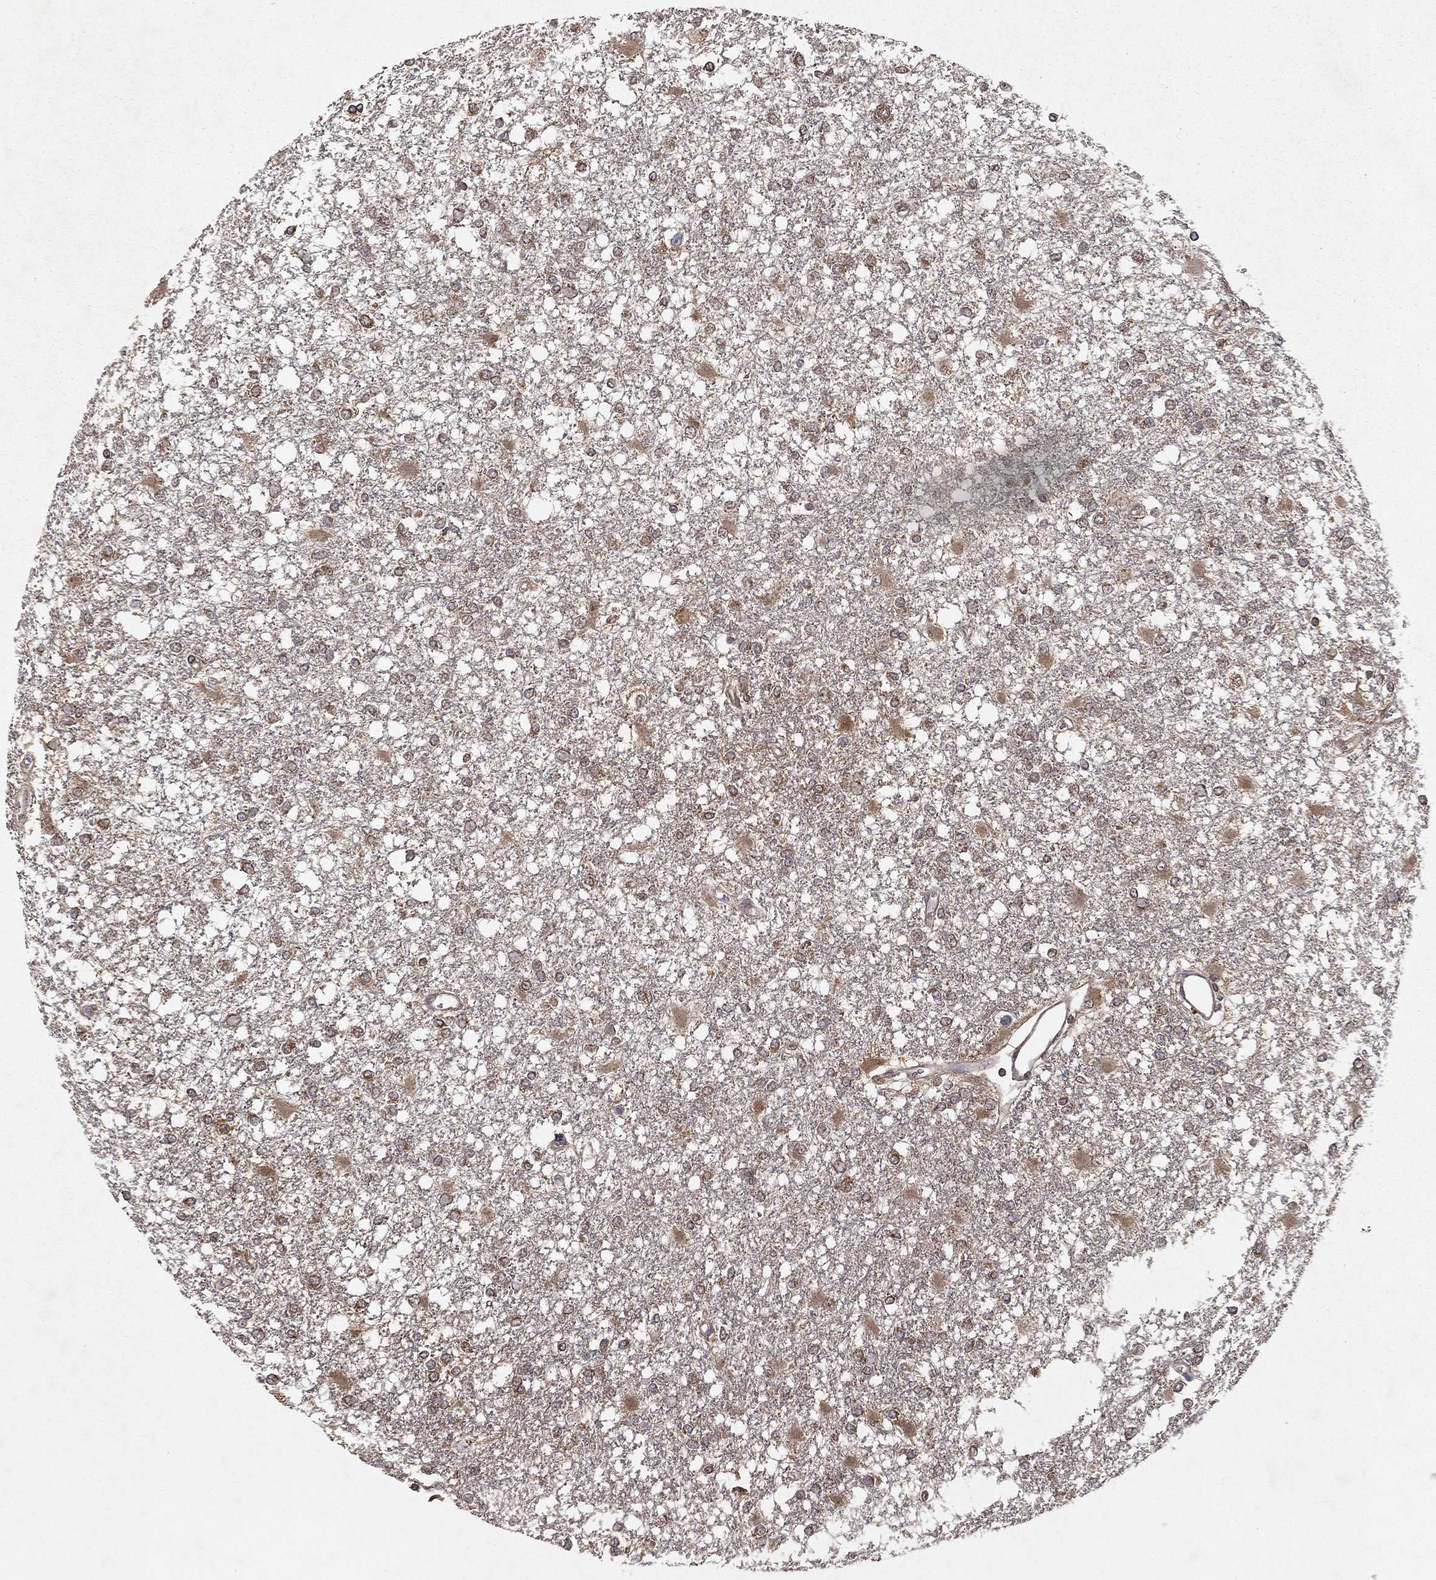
{"staining": {"intensity": "weak", "quantity": "25%-75%", "location": "cytoplasmic/membranous"}, "tissue": "glioma", "cell_type": "Tumor cells", "image_type": "cancer", "snomed": [{"axis": "morphology", "description": "Glioma, malignant, High grade"}, {"axis": "topography", "description": "Cerebral cortex"}], "caption": "This micrograph reveals malignant high-grade glioma stained with IHC to label a protein in brown. The cytoplasmic/membranous of tumor cells show weak positivity for the protein. Nuclei are counter-stained blue.", "gene": "ZDHHC15", "patient": {"sex": "male", "age": 79}}